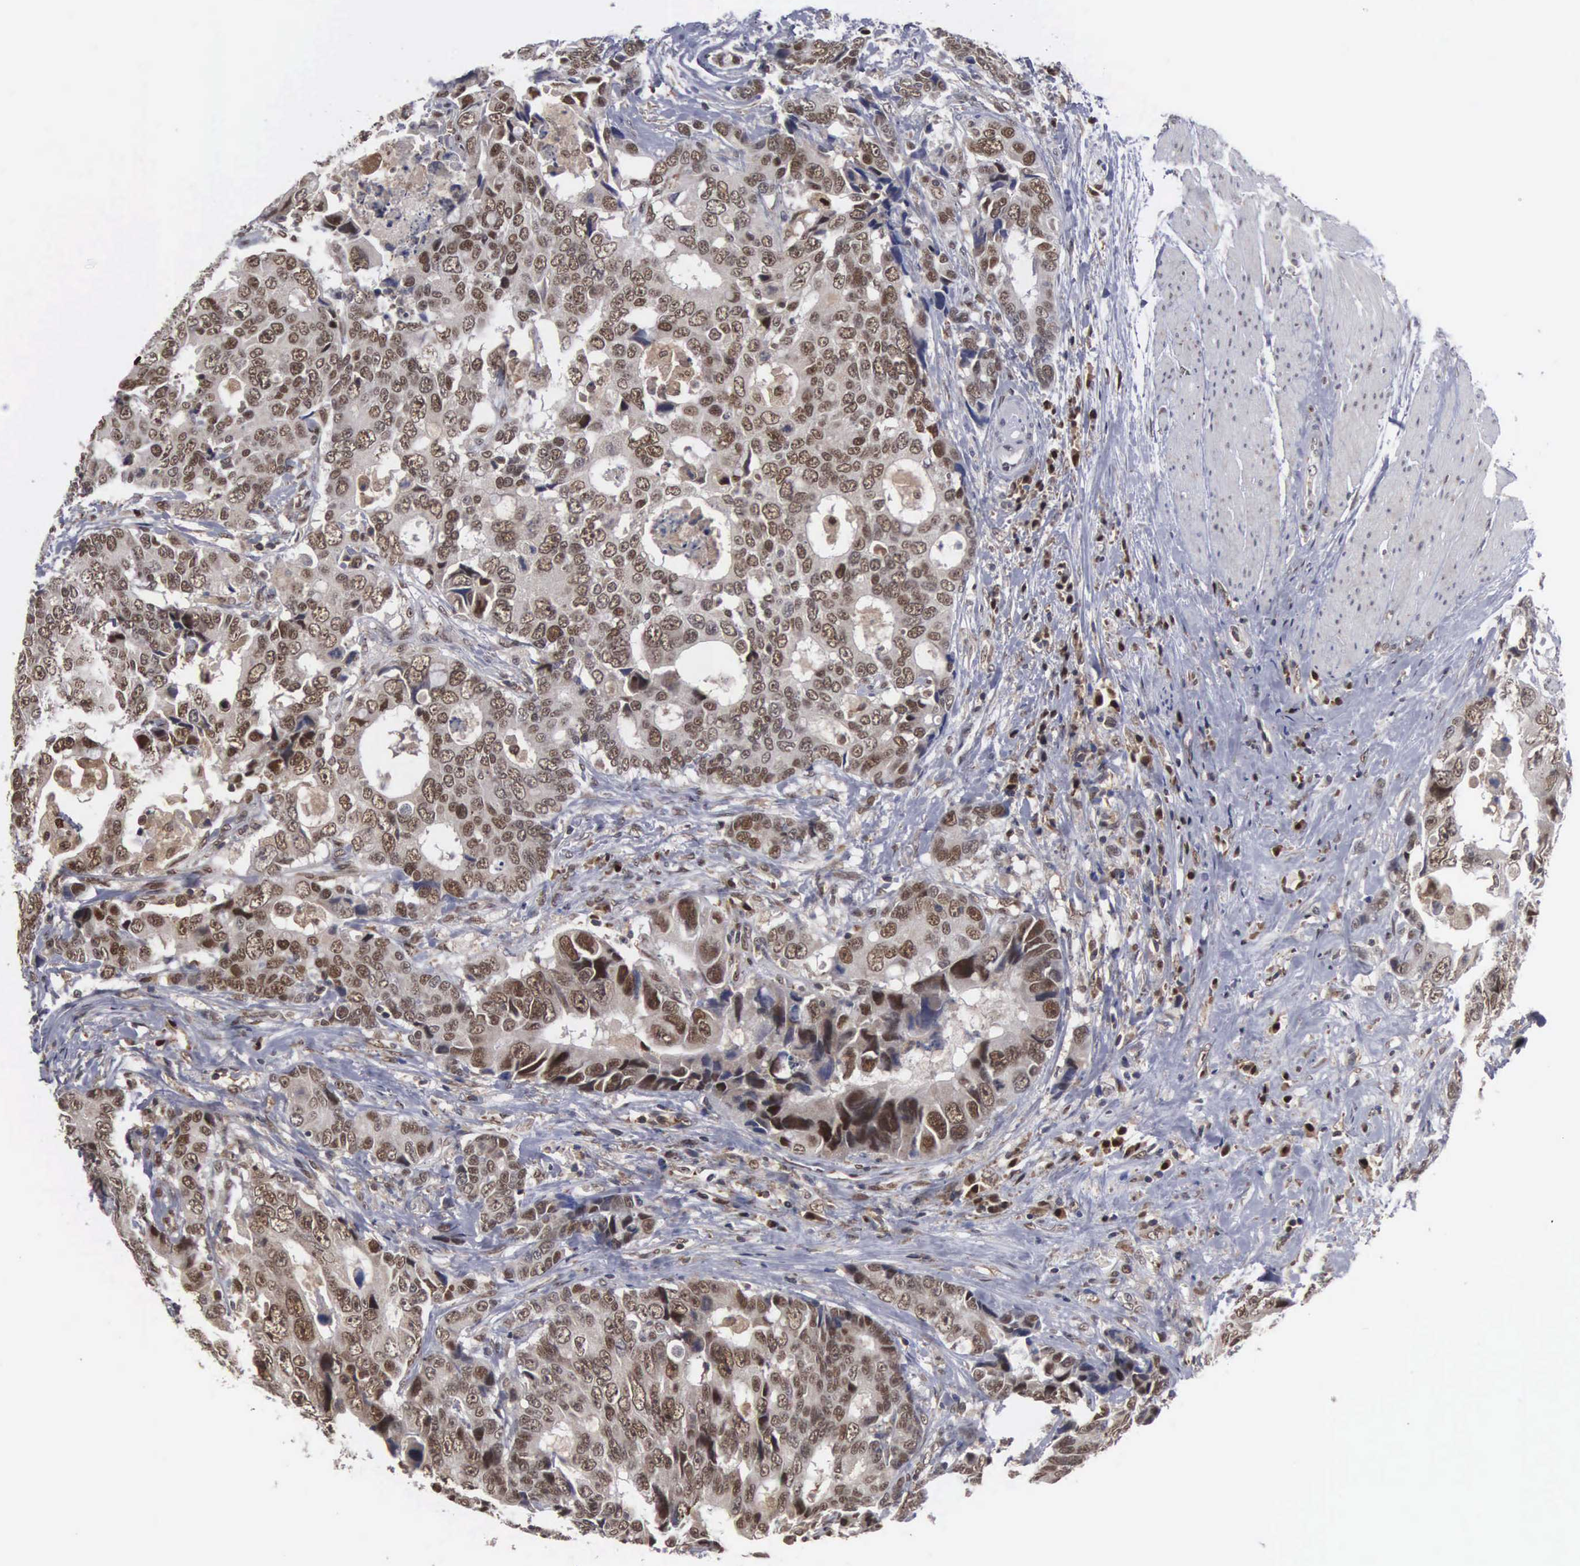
{"staining": {"intensity": "moderate", "quantity": ">75%", "location": "nuclear"}, "tissue": "colorectal cancer", "cell_type": "Tumor cells", "image_type": "cancer", "snomed": [{"axis": "morphology", "description": "Adenocarcinoma, NOS"}, {"axis": "topography", "description": "Rectum"}], "caption": "Human colorectal cancer (adenocarcinoma) stained for a protein (brown) exhibits moderate nuclear positive staining in approximately >75% of tumor cells.", "gene": "TRMT5", "patient": {"sex": "female", "age": 67}}